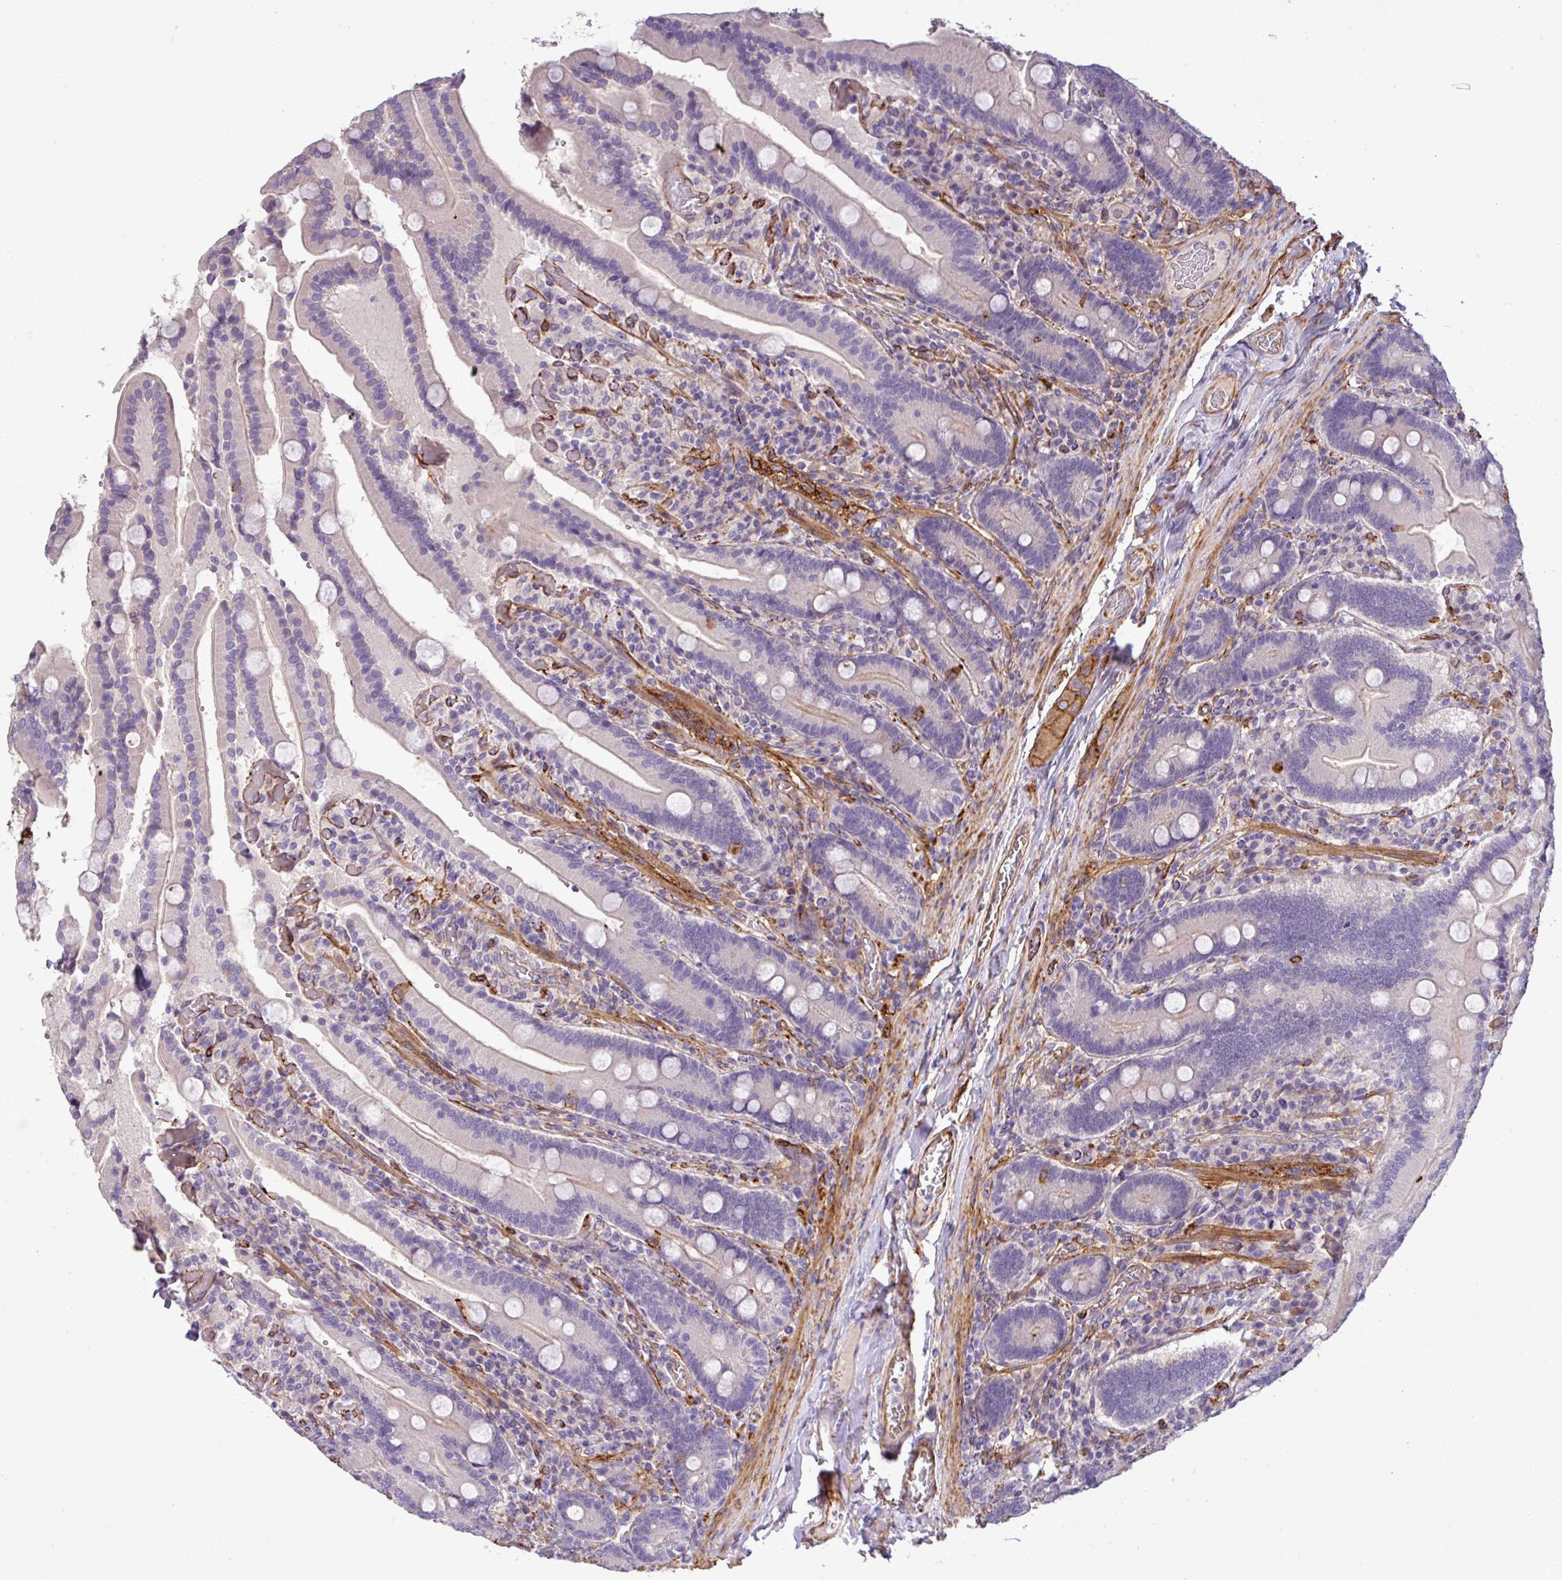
{"staining": {"intensity": "negative", "quantity": "none", "location": "none"}, "tissue": "duodenum", "cell_type": "Glandular cells", "image_type": "normal", "snomed": [{"axis": "morphology", "description": "Normal tissue, NOS"}, {"axis": "topography", "description": "Duodenum"}], "caption": "The histopathology image reveals no staining of glandular cells in benign duodenum. Brightfield microscopy of immunohistochemistry stained with DAB (brown) and hematoxylin (blue), captured at high magnification.", "gene": "PARD6A", "patient": {"sex": "female", "age": 62}}